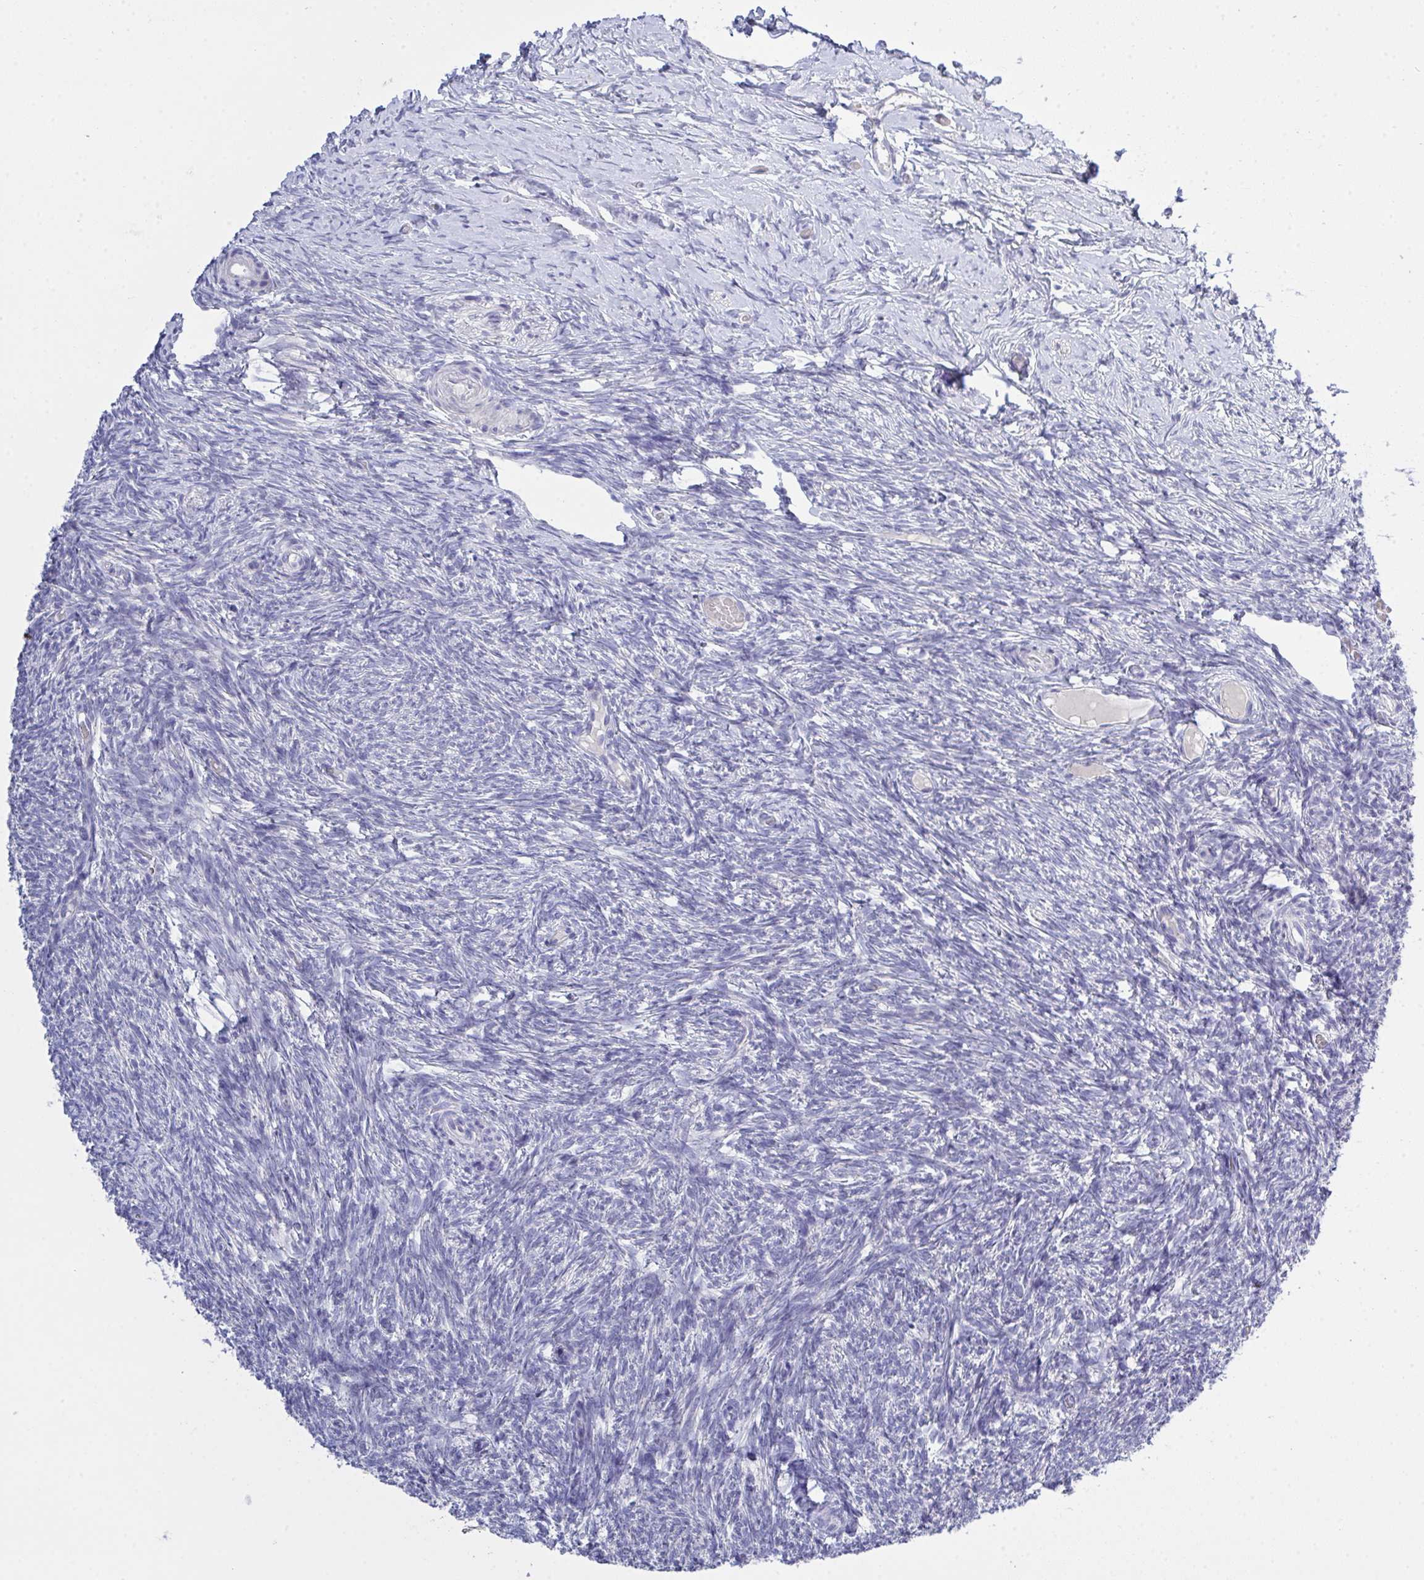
{"staining": {"intensity": "negative", "quantity": "none", "location": "none"}, "tissue": "ovary", "cell_type": "Follicle cells", "image_type": "normal", "snomed": [{"axis": "morphology", "description": "Normal tissue, NOS"}, {"axis": "topography", "description": "Ovary"}], "caption": "Photomicrograph shows no significant protein expression in follicle cells of unremarkable ovary.", "gene": "LRRC58", "patient": {"sex": "female", "age": 39}}